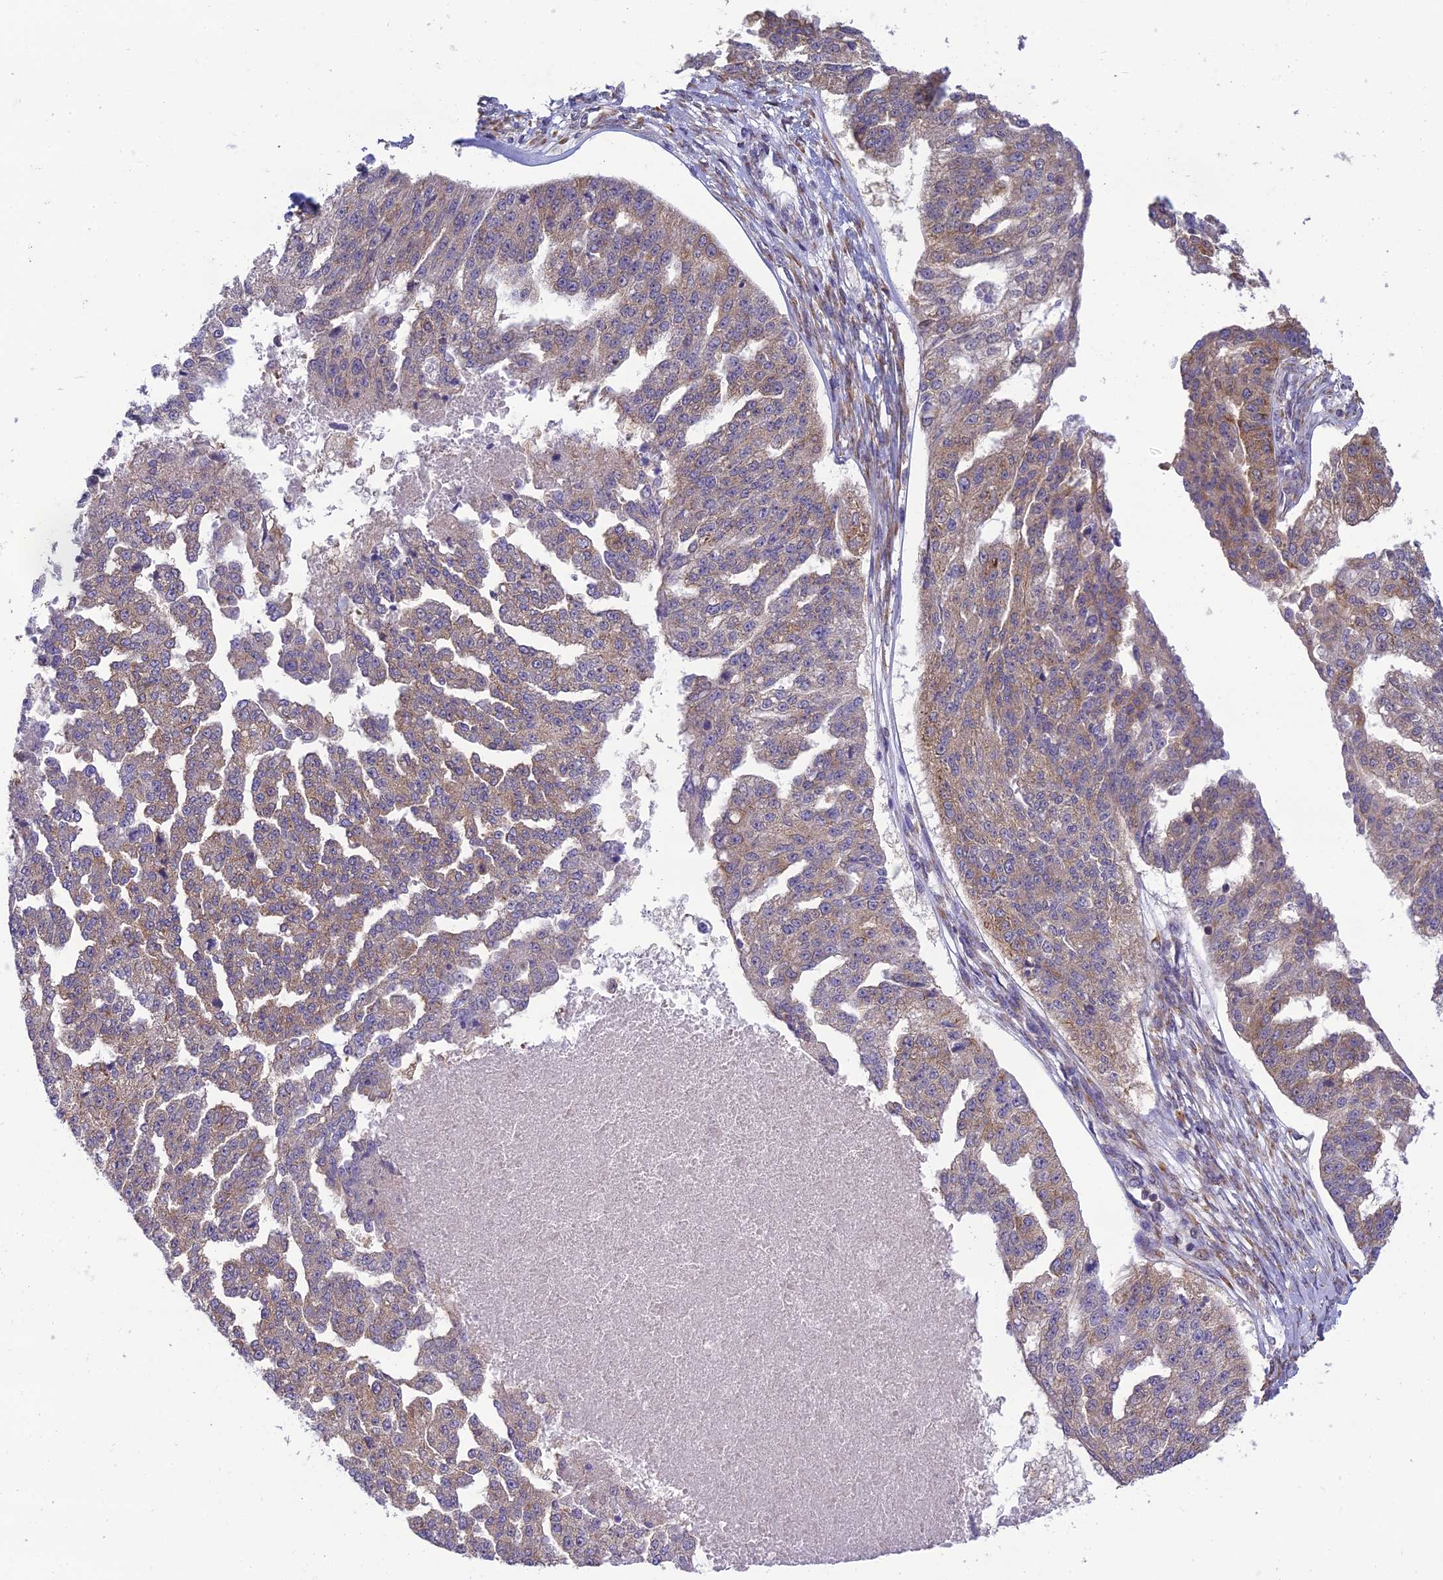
{"staining": {"intensity": "weak", "quantity": ">75%", "location": "cytoplasmic/membranous"}, "tissue": "ovarian cancer", "cell_type": "Tumor cells", "image_type": "cancer", "snomed": [{"axis": "morphology", "description": "Cystadenocarcinoma, serous, NOS"}, {"axis": "topography", "description": "Ovary"}], "caption": "IHC (DAB (3,3'-diaminobenzidine)) staining of human serous cystadenocarcinoma (ovarian) demonstrates weak cytoplasmic/membranous protein staining in approximately >75% of tumor cells.", "gene": "CLCN7", "patient": {"sex": "female", "age": 58}}